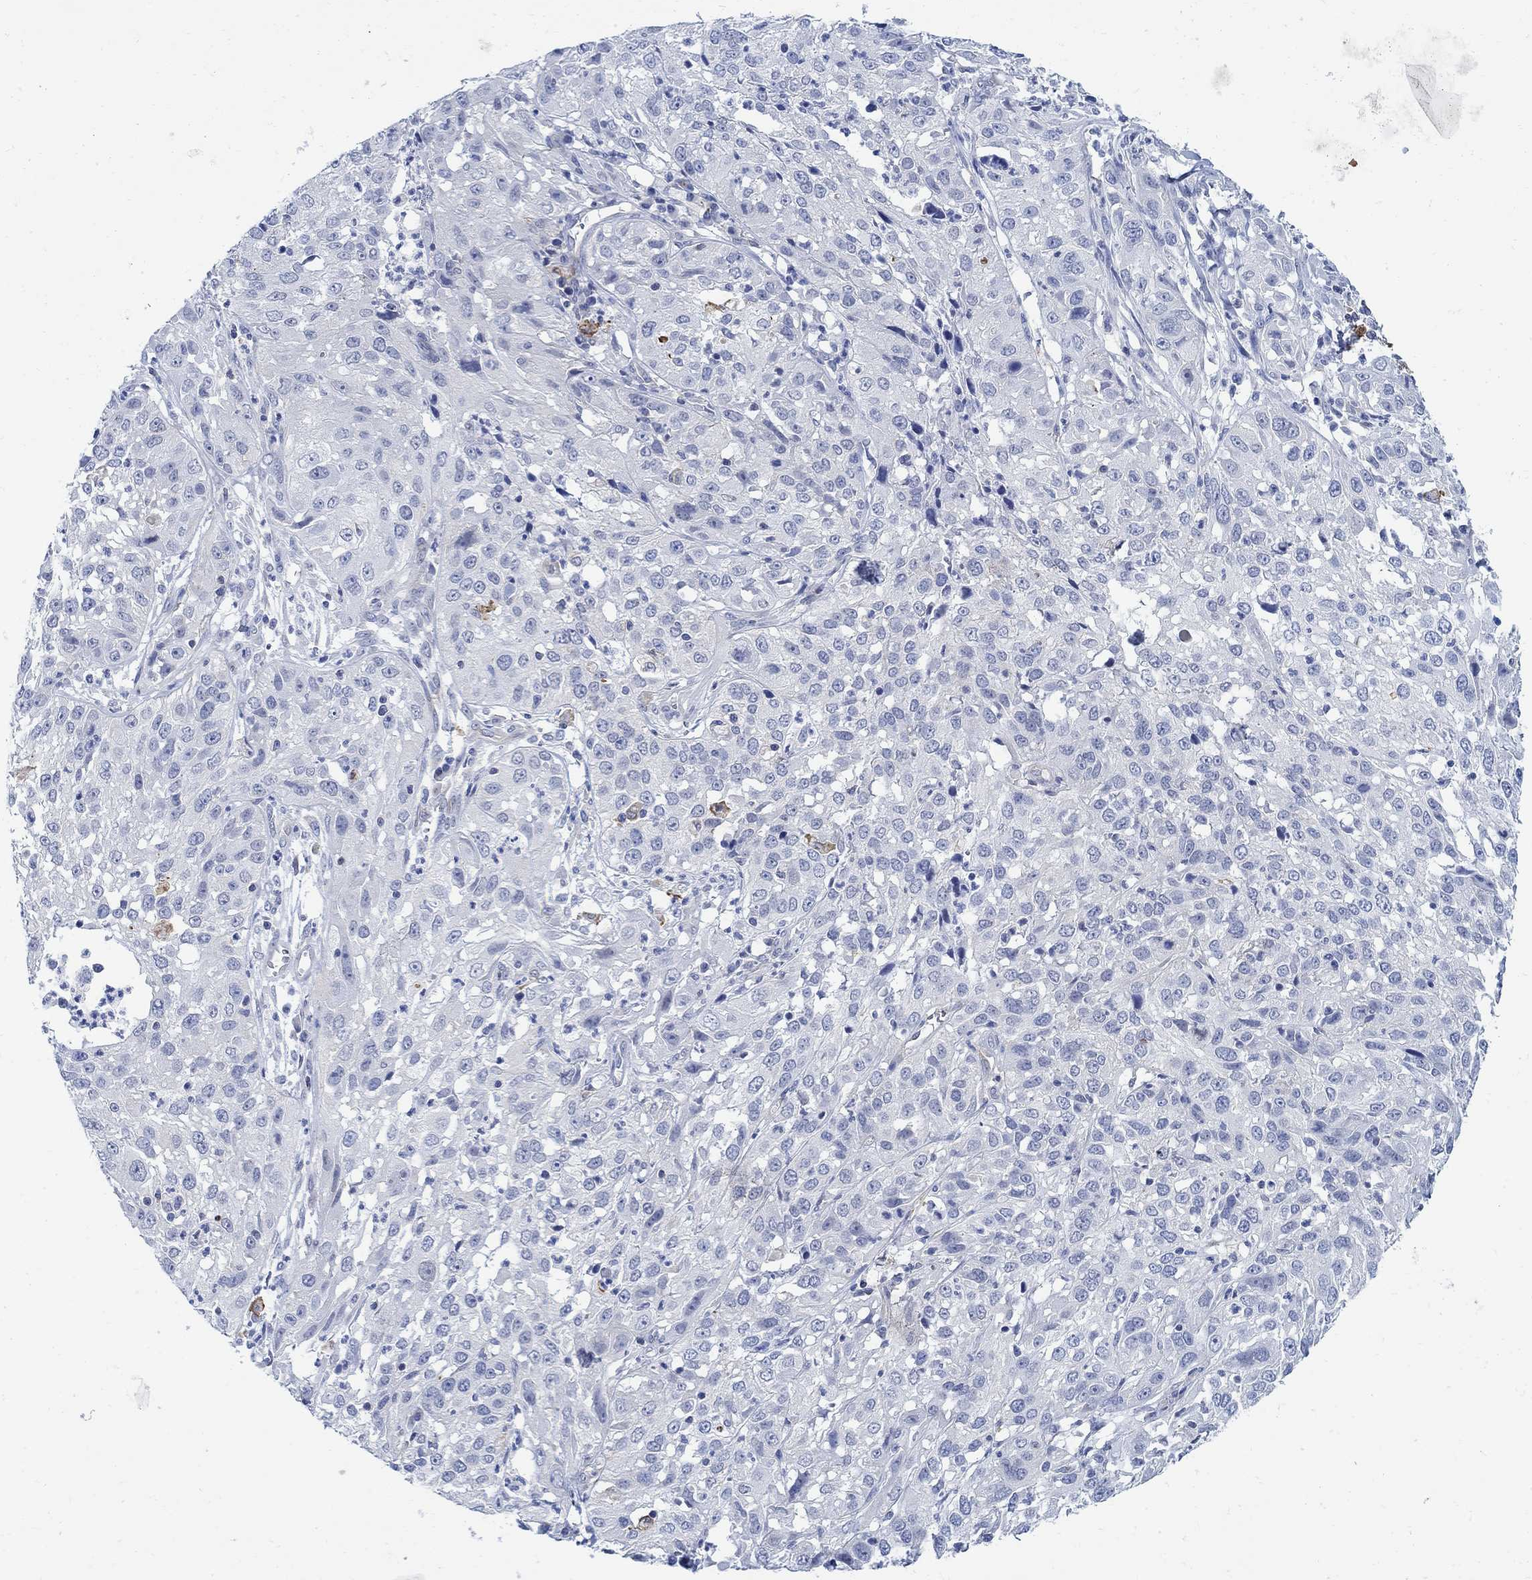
{"staining": {"intensity": "moderate", "quantity": "<25%", "location": "cytoplasmic/membranous"}, "tissue": "cervical cancer", "cell_type": "Tumor cells", "image_type": "cancer", "snomed": [{"axis": "morphology", "description": "Squamous cell carcinoma, NOS"}, {"axis": "topography", "description": "Cervix"}], "caption": "Immunohistochemical staining of cervical cancer displays low levels of moderate cytoplasmic/membranous protein staining in about <25% of tumor cells.", "gene": "PHF21B", "patient": {"sex": "female", "age": 32}}